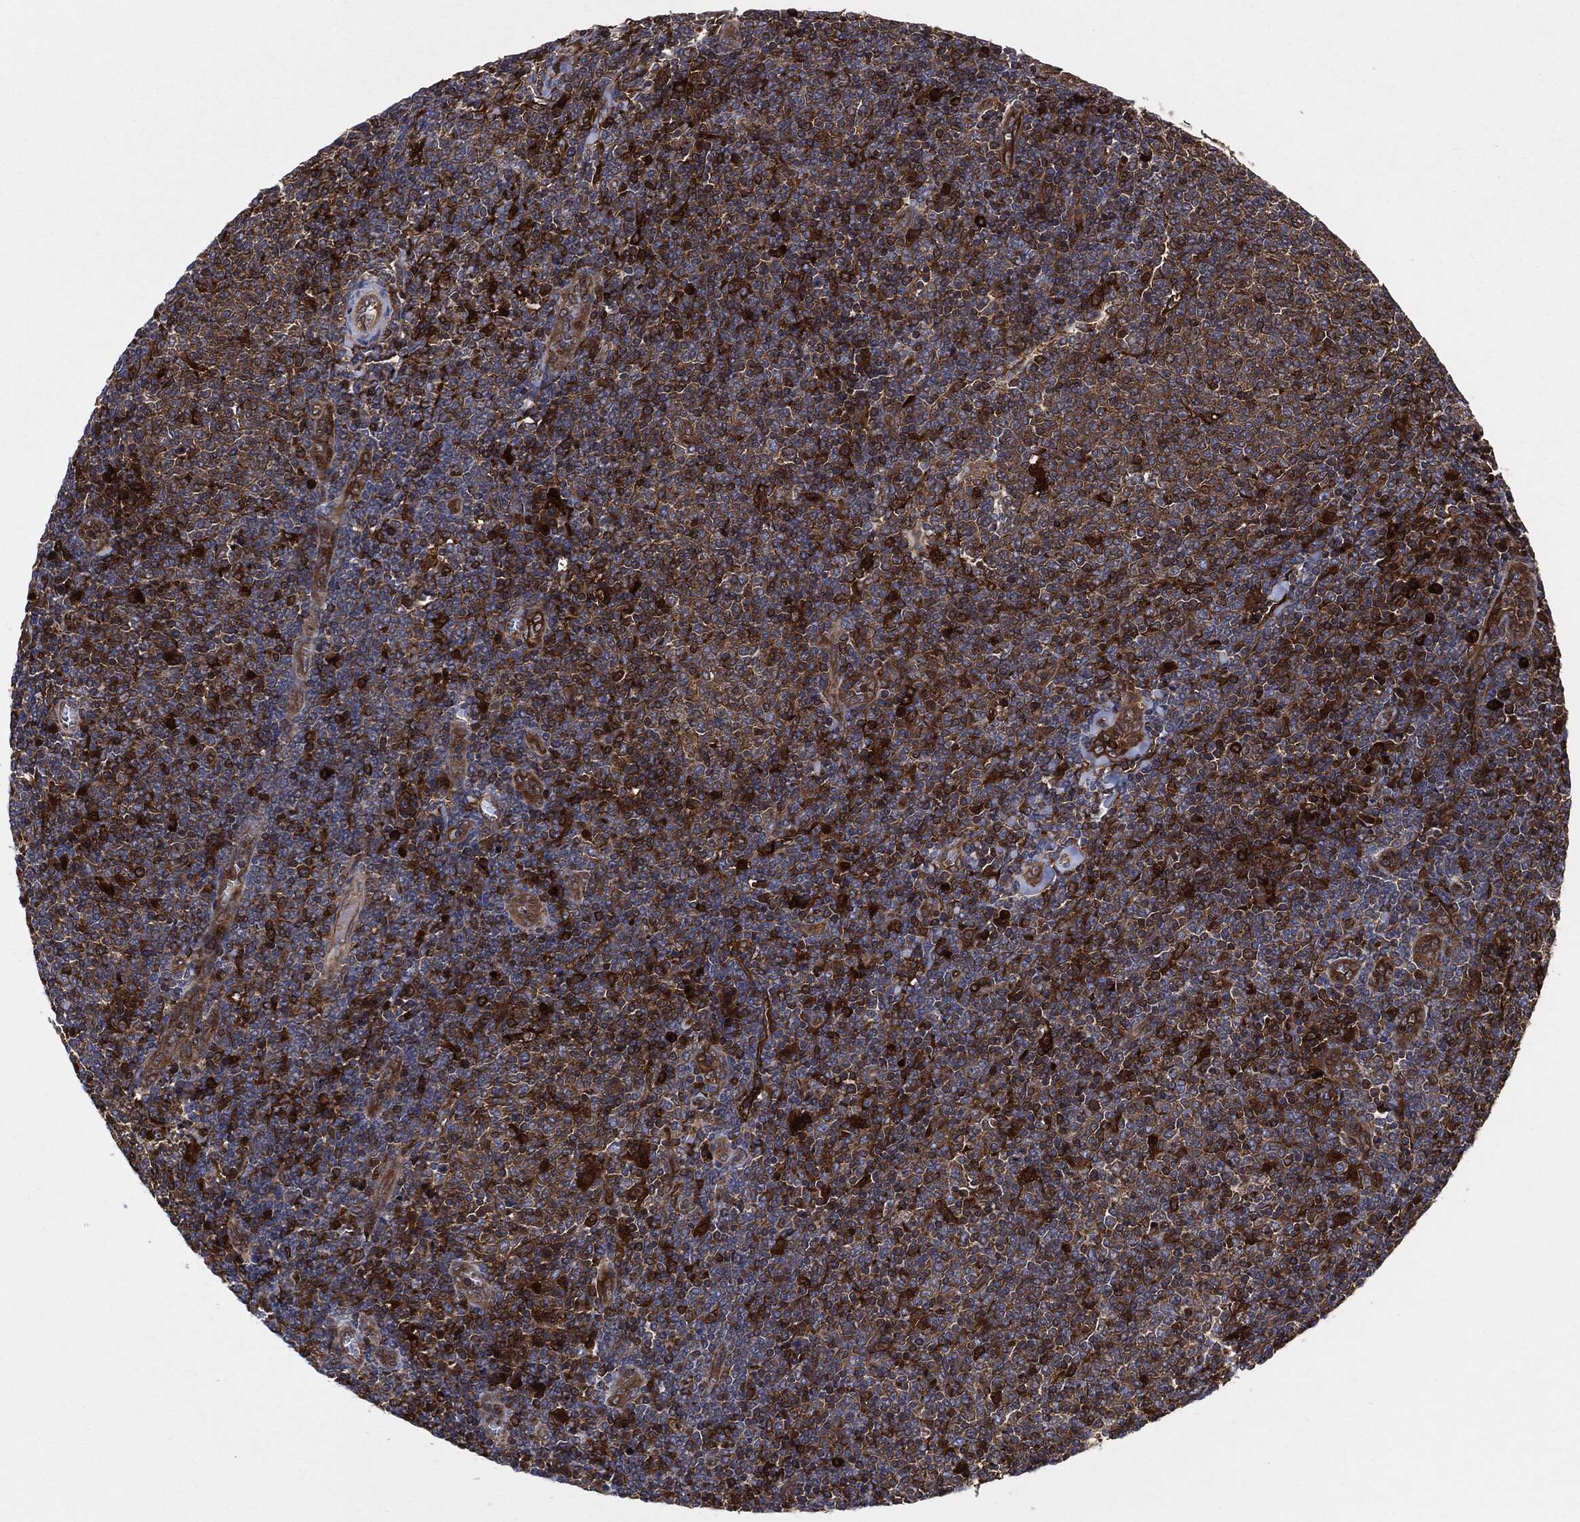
{"staining": {"intensity": "strong", "quantity": "25%-75%", "location": "cytoplasmic/membranous"}, "tissue": "lymphoma", "cell_type": "Tumor cells", "image_type": "cancer", "snomed": [{"axis": "morphology", "description": "Malignant lymphoma, non-Hodgkin's type, Low grade"}, {"axis": "topography", "description": "Lymph node"}], "caption": "Immunohistochemical staining of human malignant lymphoma, non-Hodgkin's type (low-grade) exhibits high levels of strong cytoplasmic/membranous protein positivity in approximately 25%-75% of tumor cells.", "gene": "XPNPEP1", "patient": {"sex": "male", "age": 52}}